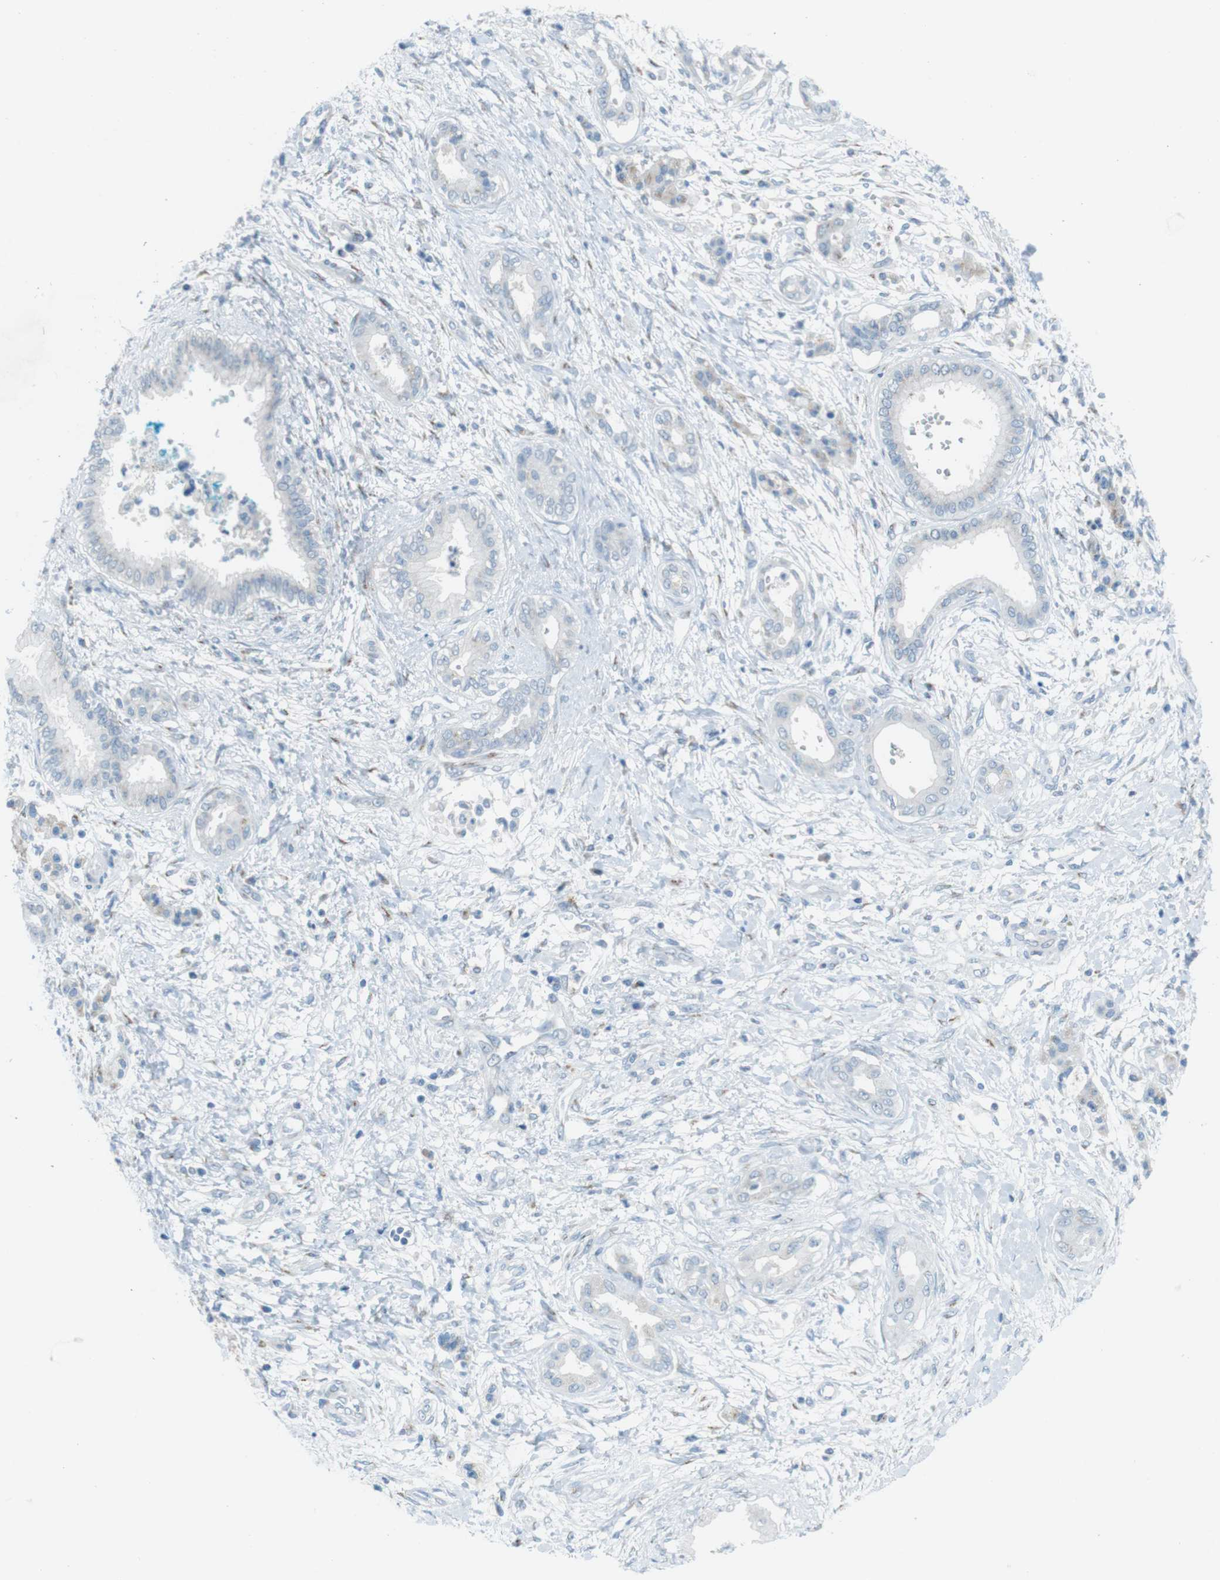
{"staining": {"intensity": "negative", "quantity": "none", "location": "none"}, "tissue": "pancreatic cancer", "cell_type": "Tumor cells", "image_type": "cancer", "snomed": [{"axis": "morphology", "description": "Adenocarcinoma, NOS"}, {"axis": "topography", "description": "Pancreas"}], "caption": "This is an immunohistochemistry micrograph of pancreatic adenocarcinoma. There is no positivity in tumor cells.", "gene": "TXNDC15", "patient": {"sex": "male", "age": 56}}